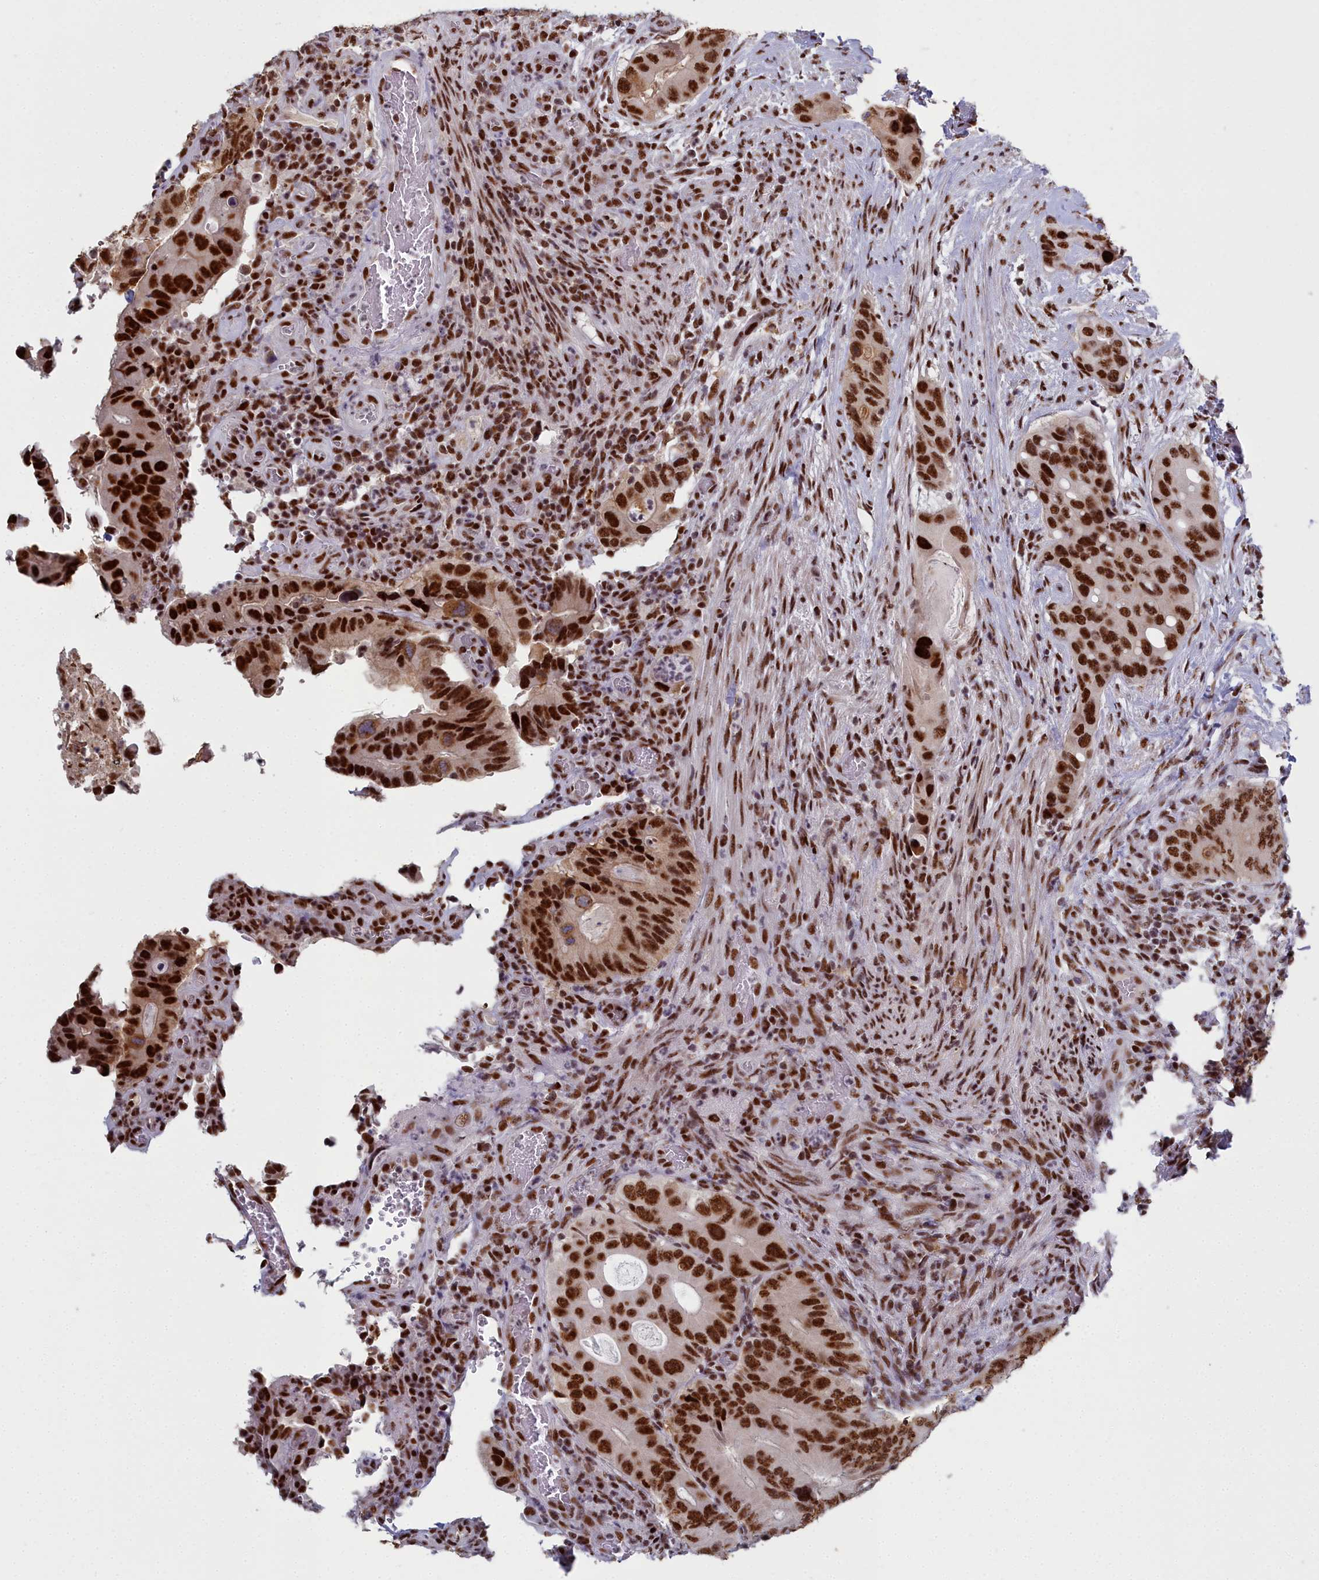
{"staining": {"intensity": "strong", "quantity": ">75%", "location": "nuclear"}, "tissue": "colorectal cancer", "cell_type": "Tumor cells", "image_type": "cancer", "snomed": [{"axis": "morphology", "description": "Adenocarcinoma, NOS"}, {"axis": "topography", "description": "Colon"}], "caption": "Immunohistochemistry histopathology image of neoplastic tissue: human colorectal cancer (adenocarcinoma) stained using immunohistochemistry (IHC) demonstrates high levels of strong protein expression localized specifically in the nuclear of tumor cells, appearing as a nuclear brown color.", "gene": "SF3B3", "patient": {"sex": "male", "age": 84}}